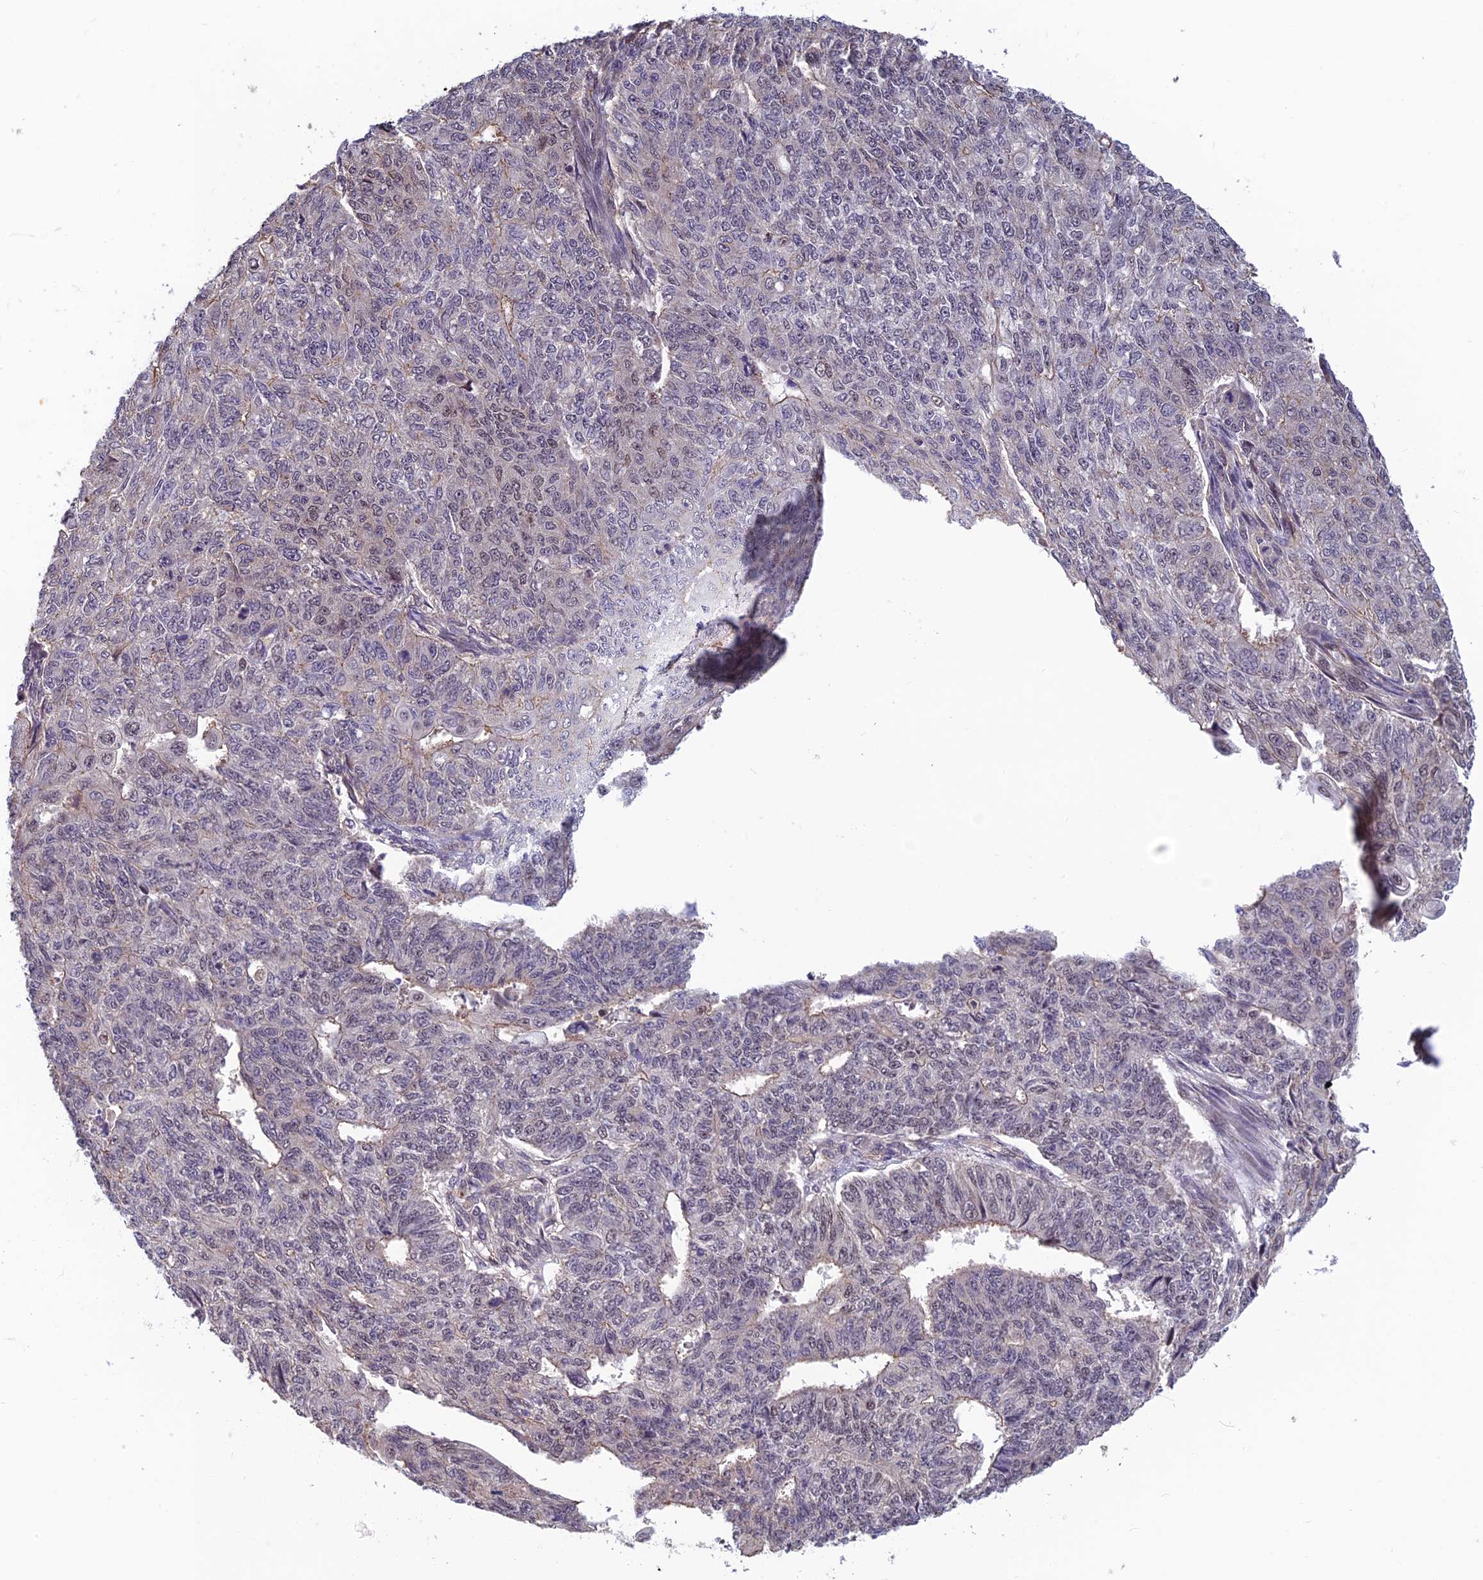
{"staining": {"intensity": "negative", "quantity": "none", "location": "none"}, "tissue": "endometrial cancer", "cell_type": "Tumor cells", "image_type": "cancer", "snomed": [{"axis": "morphology", "description": "Adenocarcinoma, NOS"}, {"axis": "topography", "description": "Endometrium"}], "caption": "A micrograph of human adenocarcinoma (endometrial) is negative for staining in tumor cells.", "gene": "PIKFYVE", "patient": {"sex": "female", "age": 32}}